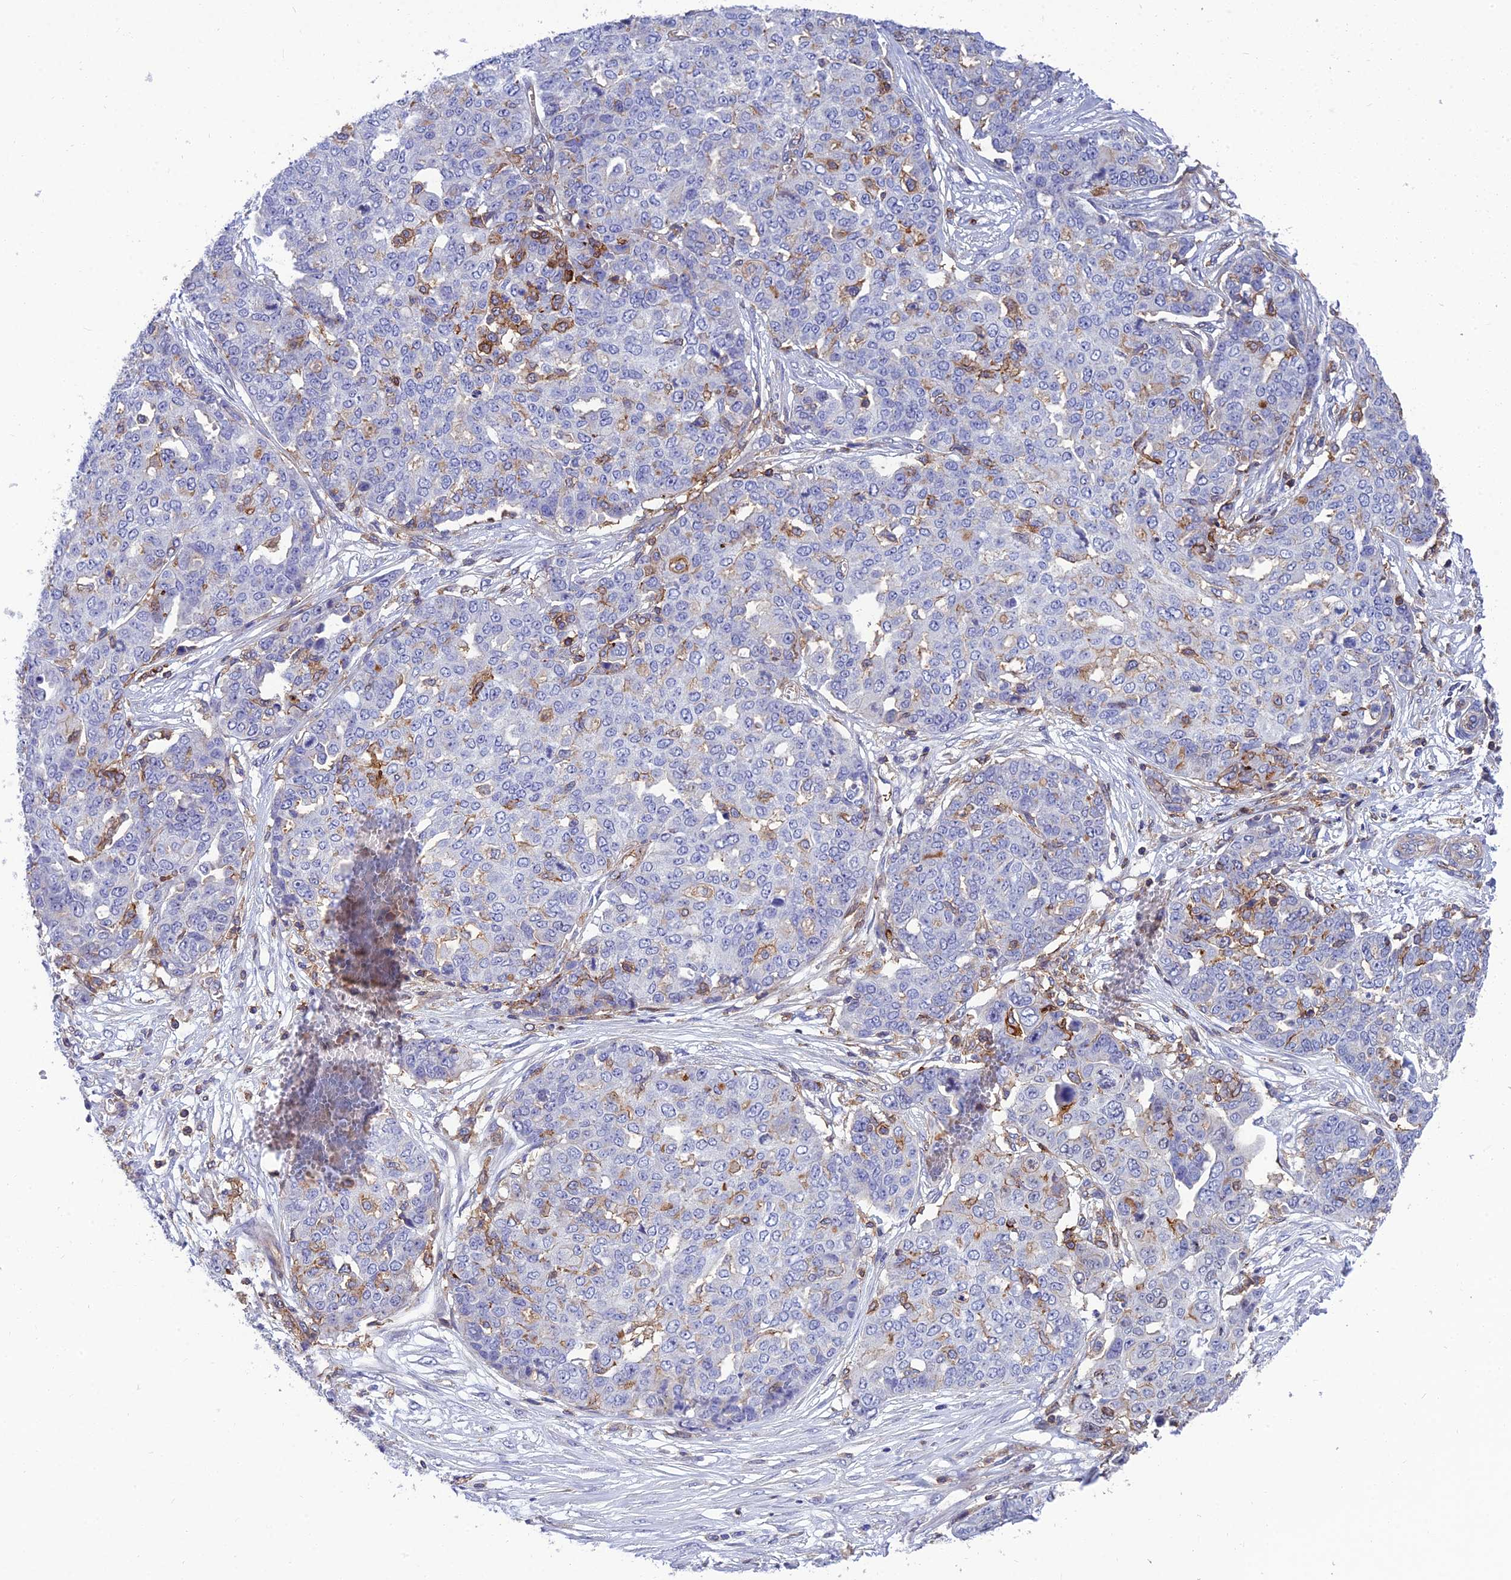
{"staining": {"intensity": "negative", "quantity": "none", "location": "none"}, "tissue": "ovarian cancer", "cell_type": "Tumor cells", "image_type": "cancer", "snomed": [{"axis": "morphology", "description": "Cystadenocarcinoma, serous, NOS"}, {"axis": "topography", "description": "Soft tissue"}, {"axis": "topography", "description": "Ovary"}], "caption": "Human ovarian cancer stained for a protein using immunohistochemistry (IHC) displays no expression in tumor cells.", "gene": "PPP1R18", "patient": {"sex": "female", "age": 57}}